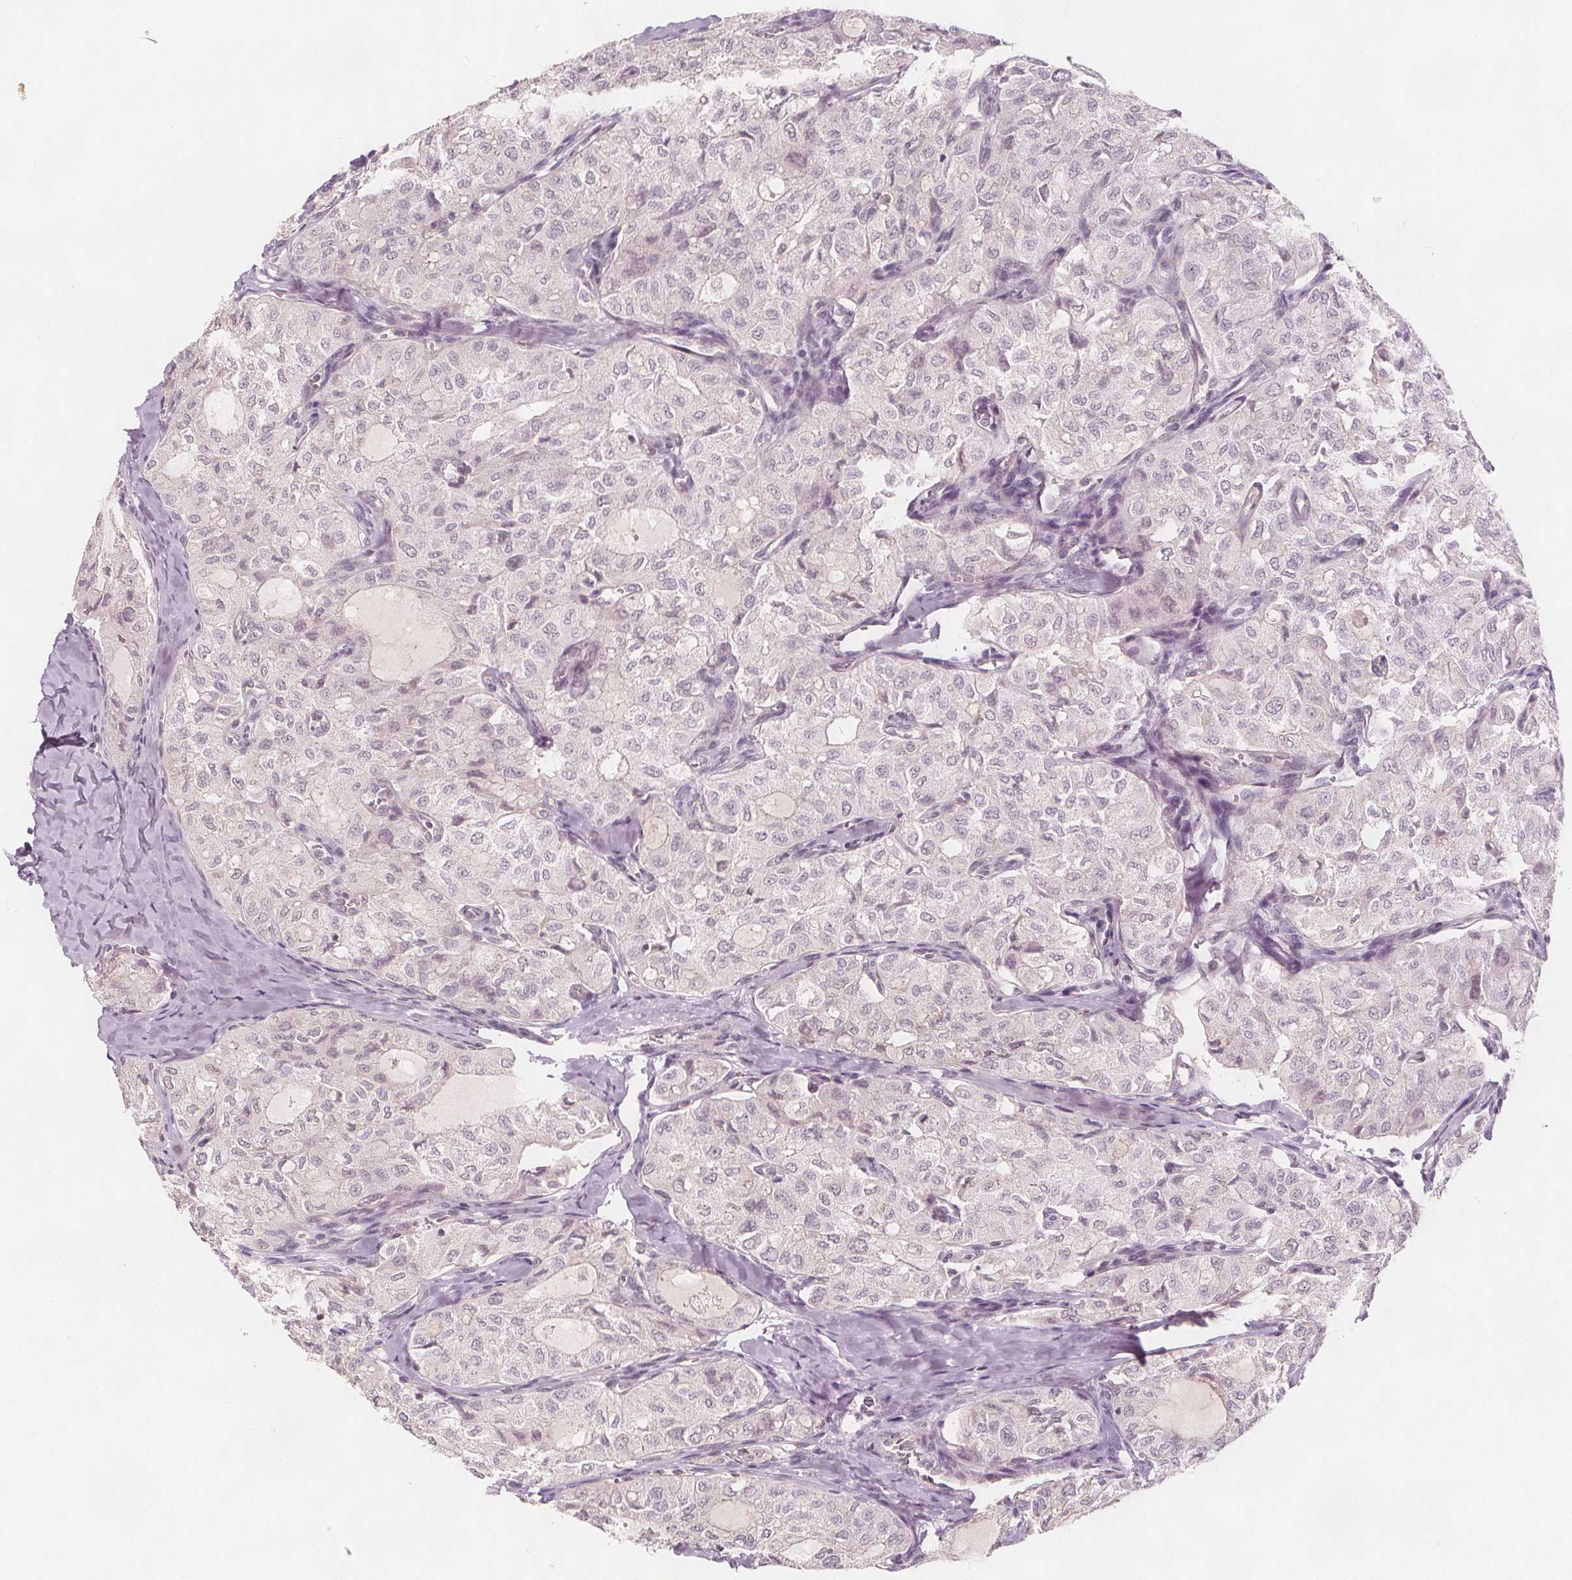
{"staining": {"intensity": "negative", "quantity": "none", "location": "none"}, "tissue": "thyroid cancer", "cell_type": "Tumor cells", "image_type": "cancer", "snomed": [{"axis": "morphology", "description": "Follicular adenoma carcinoma, NOS"}, {"axis": "topography", "description": "Thyroid gland"}], "caption": "Tumor cells are negative for brown protein staining in thyroid cancer (follicular adenoma carcinoma).", "gene": "C1orf167", "patient": {"sex": "male", "age": 75}}